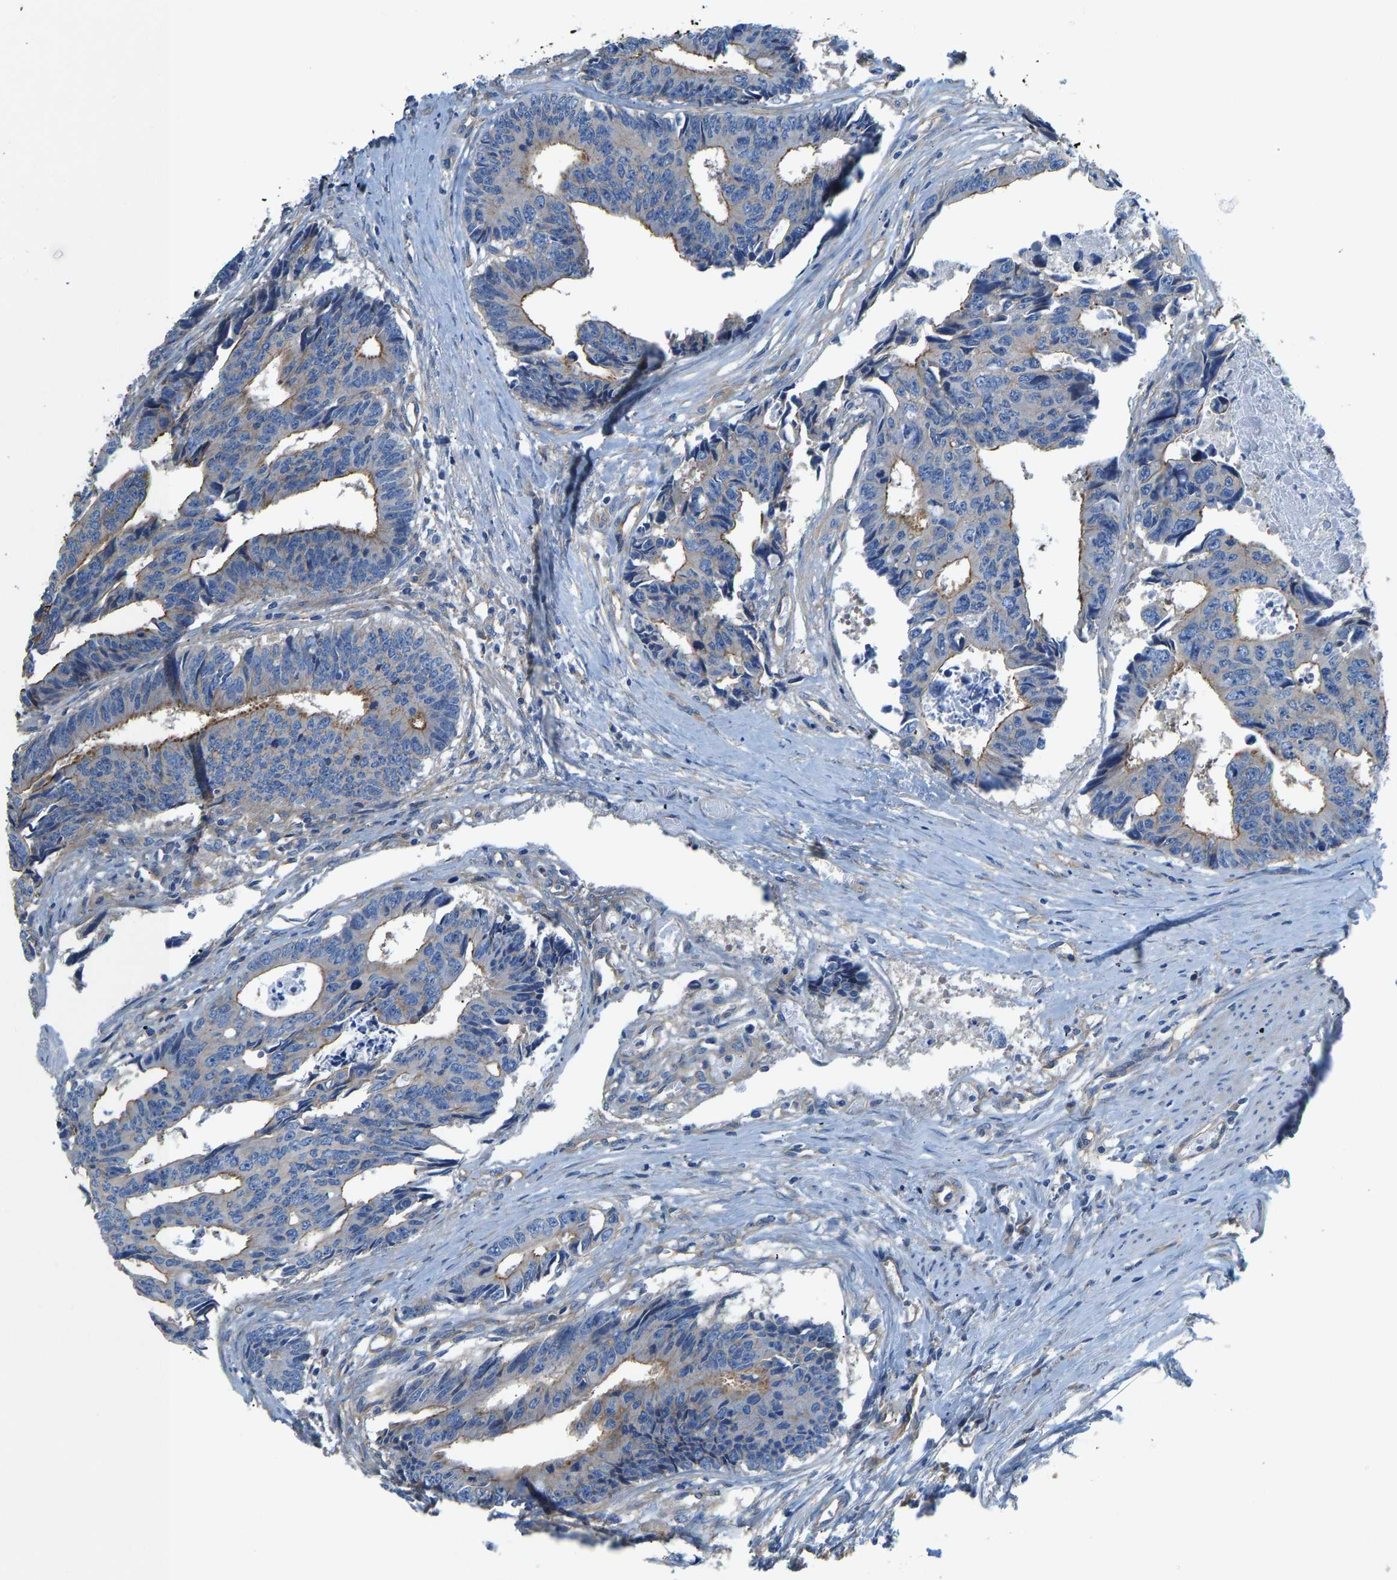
{"staining": {"intensity": "moderate", "quantity": "25%-75%", "location": "cytoplasmic/membranous"}, "tissue": "colorectal cancer", "cell_type": "Tumor cells", "image_type": "cancer", "snomed": [{"axis": "morphology", "description": "Adenocarcinoma, NOS"}, {"axis": "topography", "description": "Rectum"}], "caption": "Colorectal adenocarcinoma stained with DAB immunohistochemistry exhibits medium levels of moderate cytoplasmic/membranous positivity in approximately 25%-75% of tumor cells. (DAB IHC with brightfield microscopy, high magnification).", "gene": "CHAD", "patient": {"sex": "male", "age": 84}}